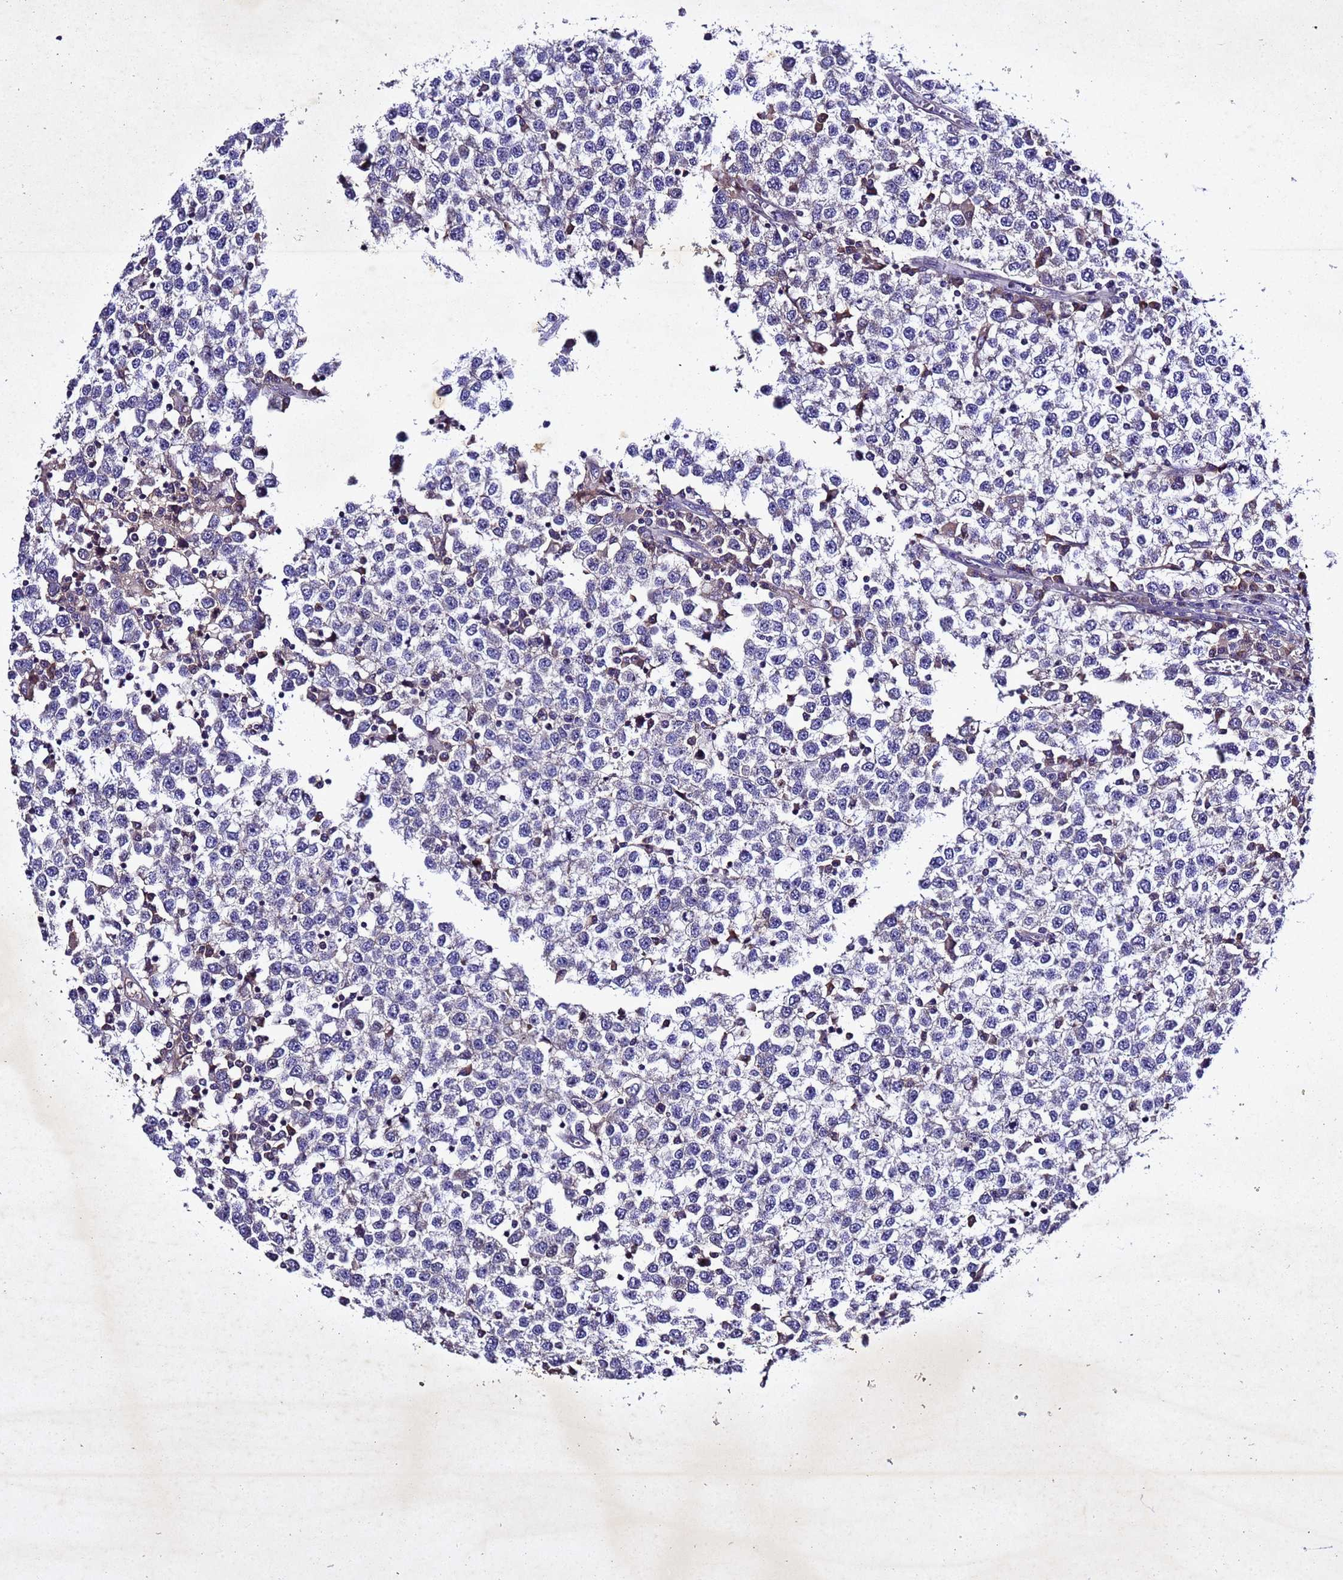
{"staining": {"intensity": "negative", "quantity": "none", "location": "none"}, "tissue": "testis cancer", "cell_type": "Tumor cells", "image_type": "cancer", "snomed": [{"axis": "morphology", "description": "Seminoma, NOS"}, {"axis": "topography", "description": "Testis"}], "caption": "Tumor cells show no significant protein expression in testis cancer (seminoma).", "gene": "SV2B", "patient": {"sex": "male", "age": 65}}